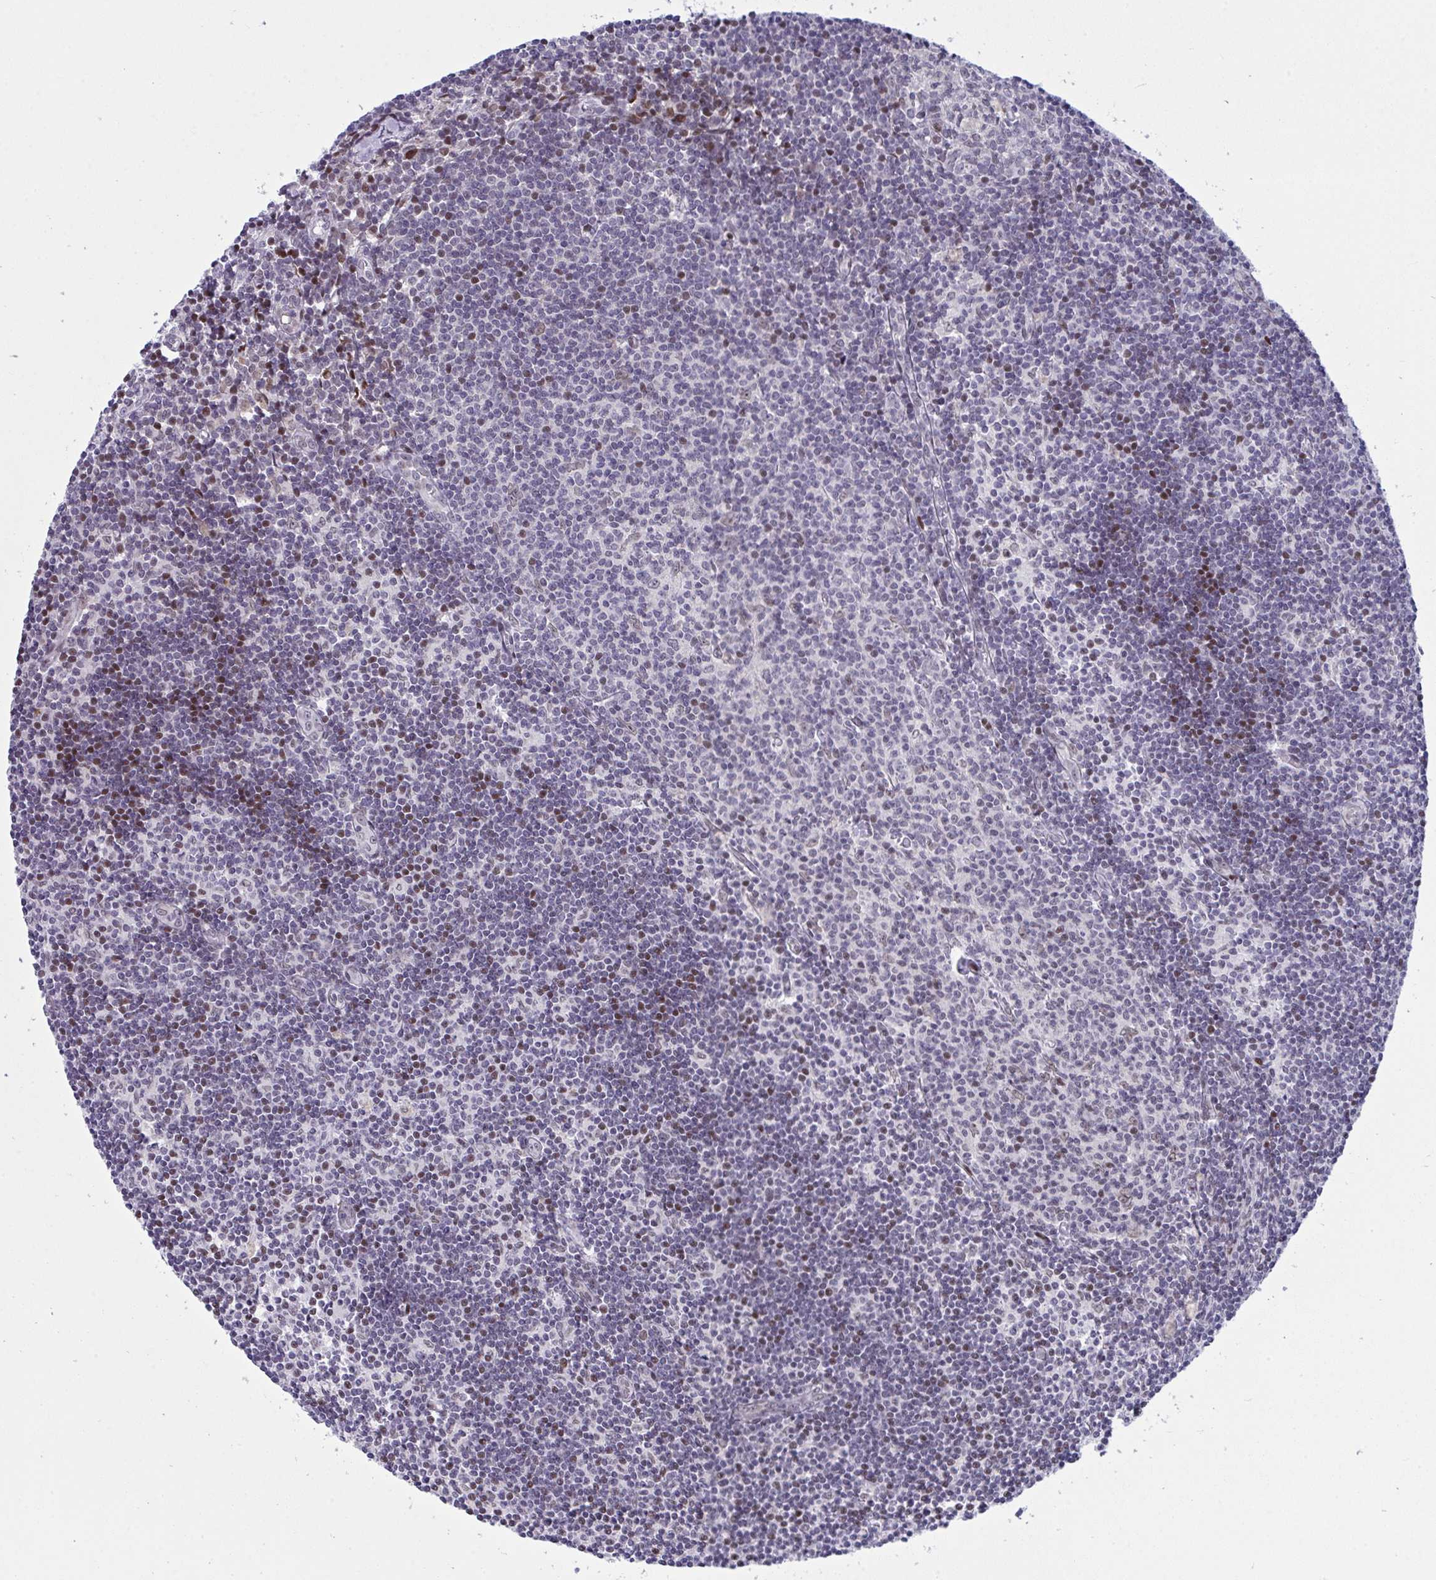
{"staining": {"intensity": "negative", "quantity": "none", "location": "none"}, "tissue": "lymph node", "cell_type": "Germinal center cells", "image_type": "normal", "snomed": [{"axis": "morphology", "description": "Normal tissue, NOS"}, {"axis": "topography", "description": "Lymph node"}], "caption": "A photomicrograph of lymph node stained for a protein reveals no brown staining in germinal center cells. (DAB IHC visualized using brightfield microscopy, high magnification).", "gene": "ZFHX3", "patient": {"sex": "female", "age": 31}}